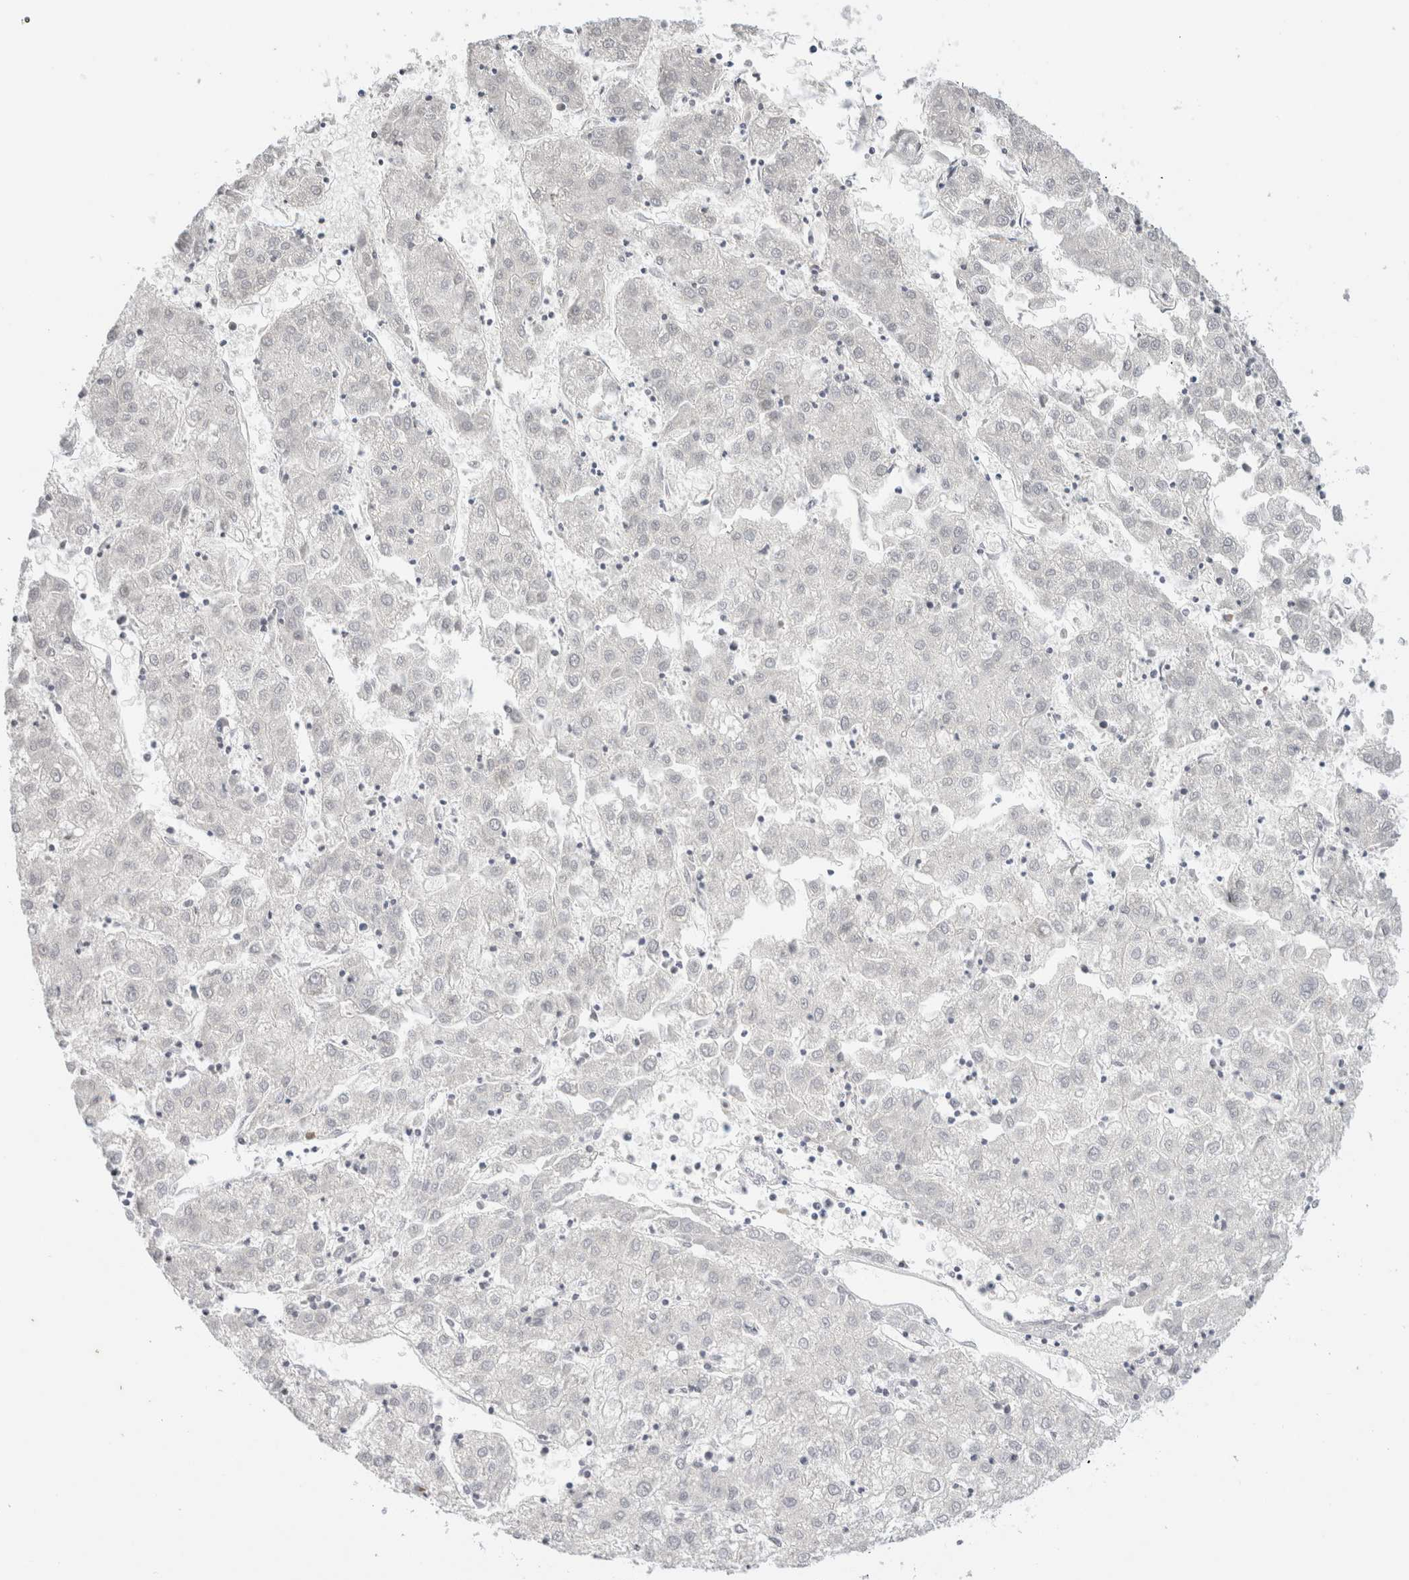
{"staining": {"intensity": "negative", "quantity": "none", "location": "none"}, "tissue": "liver cancer", "cell_type": "Tumor cells", "image_type": "cancer", "snomed": [{"axis": "morphology", "description": "Carcinoma, Hepatocellular, NOS"}, {"axis": "topography", "description": "Liver"}], "caption": "Liver cancer (hepatocellular carcinoma) was stained to show a protein in brown. There is no significant positivity in tumor cells.", "gene": "SPRTN", "patient": {"sex": "male", "age": 72}}